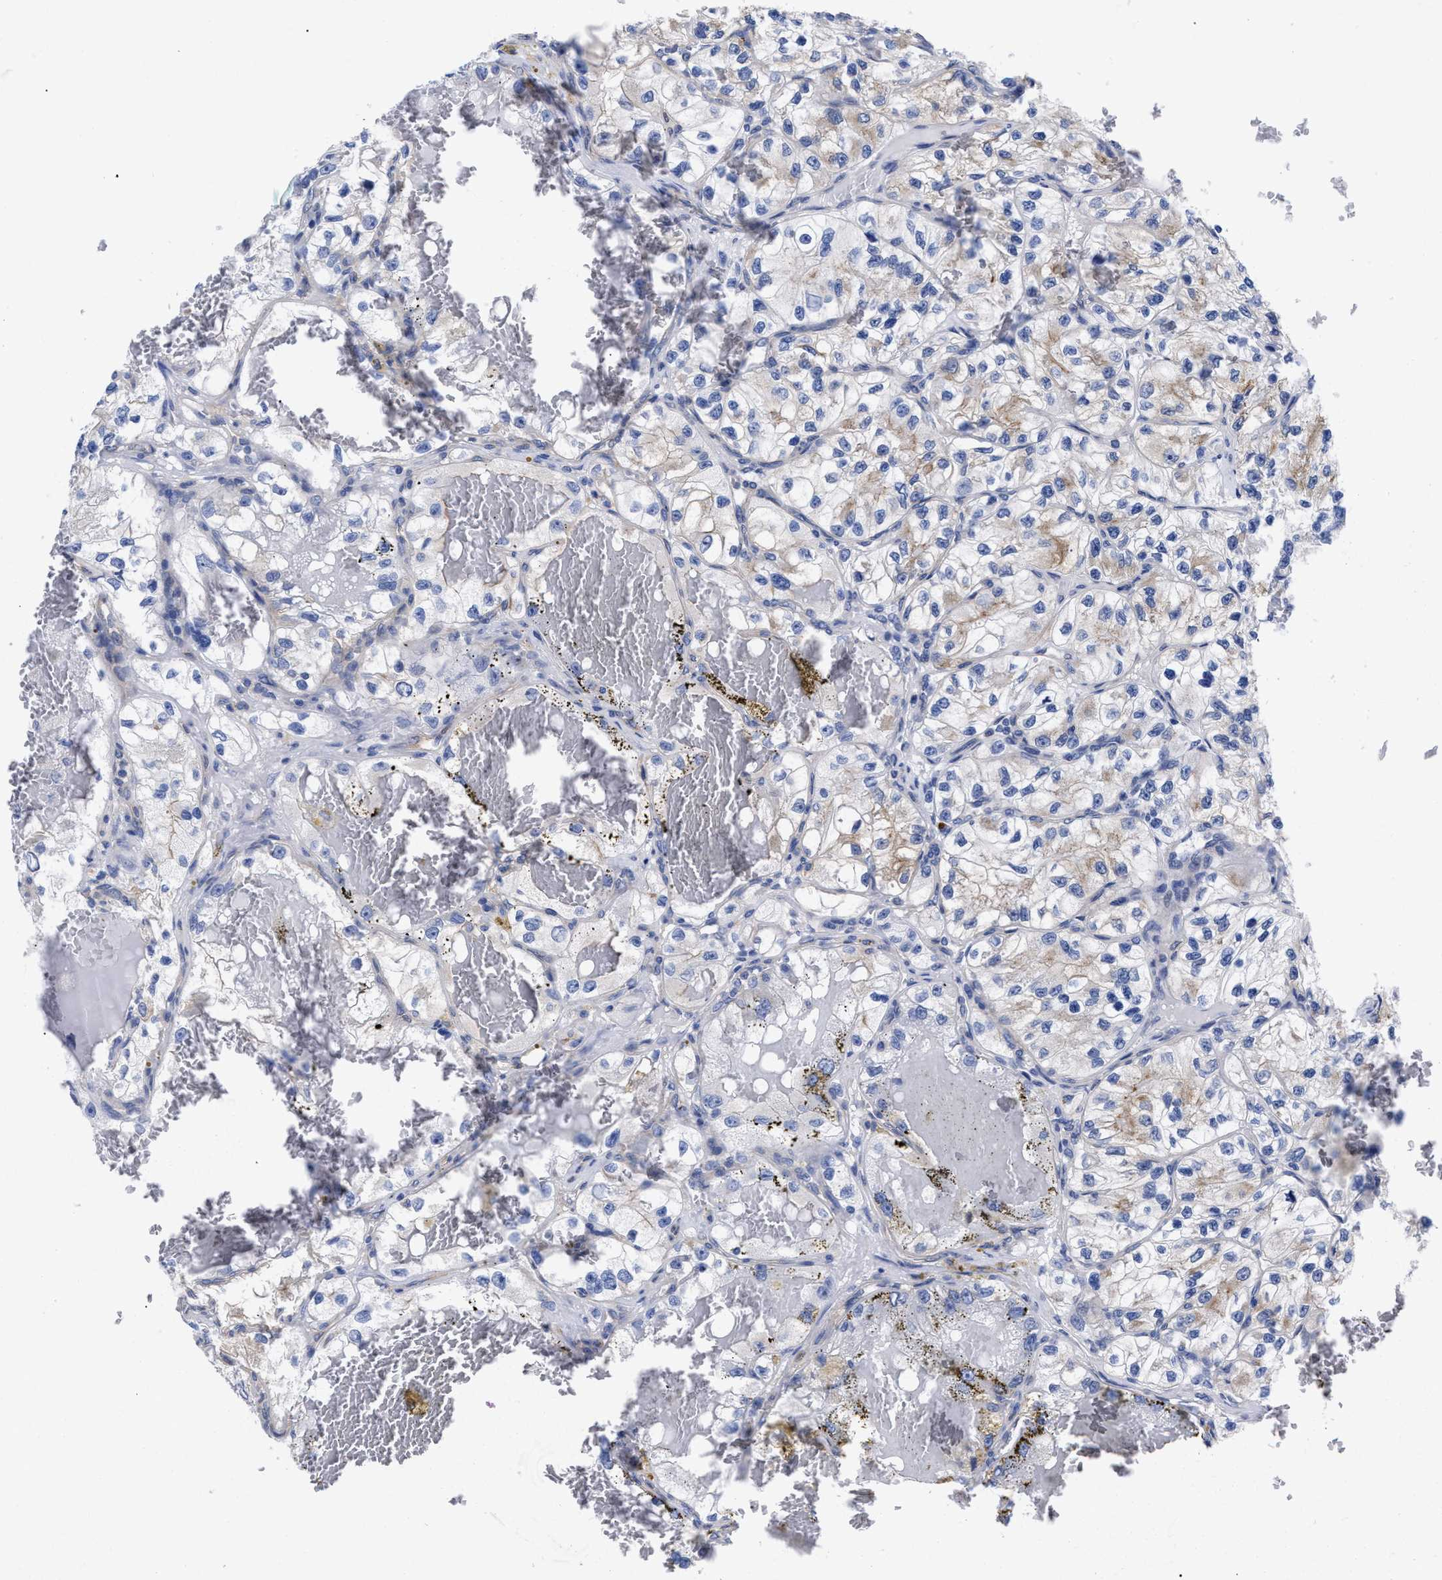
{"staining": {"intensity": "weak", "quantity": ">75%", "location": "cytoplasmic/membranous"}, "tissue": "renal cancer", "cell_type": "Tumor cells", "image_type": "cancer", "snomed": [{"axis": "morphology", "description": "Adenocarcinoma, NOS"}, {"axis": "topography", "description": "Kidney"}], "caption": "High-power microscopy captured an immunohistochemistry micrograph of renal cancer, revealing weak cytoplasmic/membranous positivity in about >75% of tumor cells.", "gene": "IRAG2", "patient": {"sex": "female", "age": 57}}